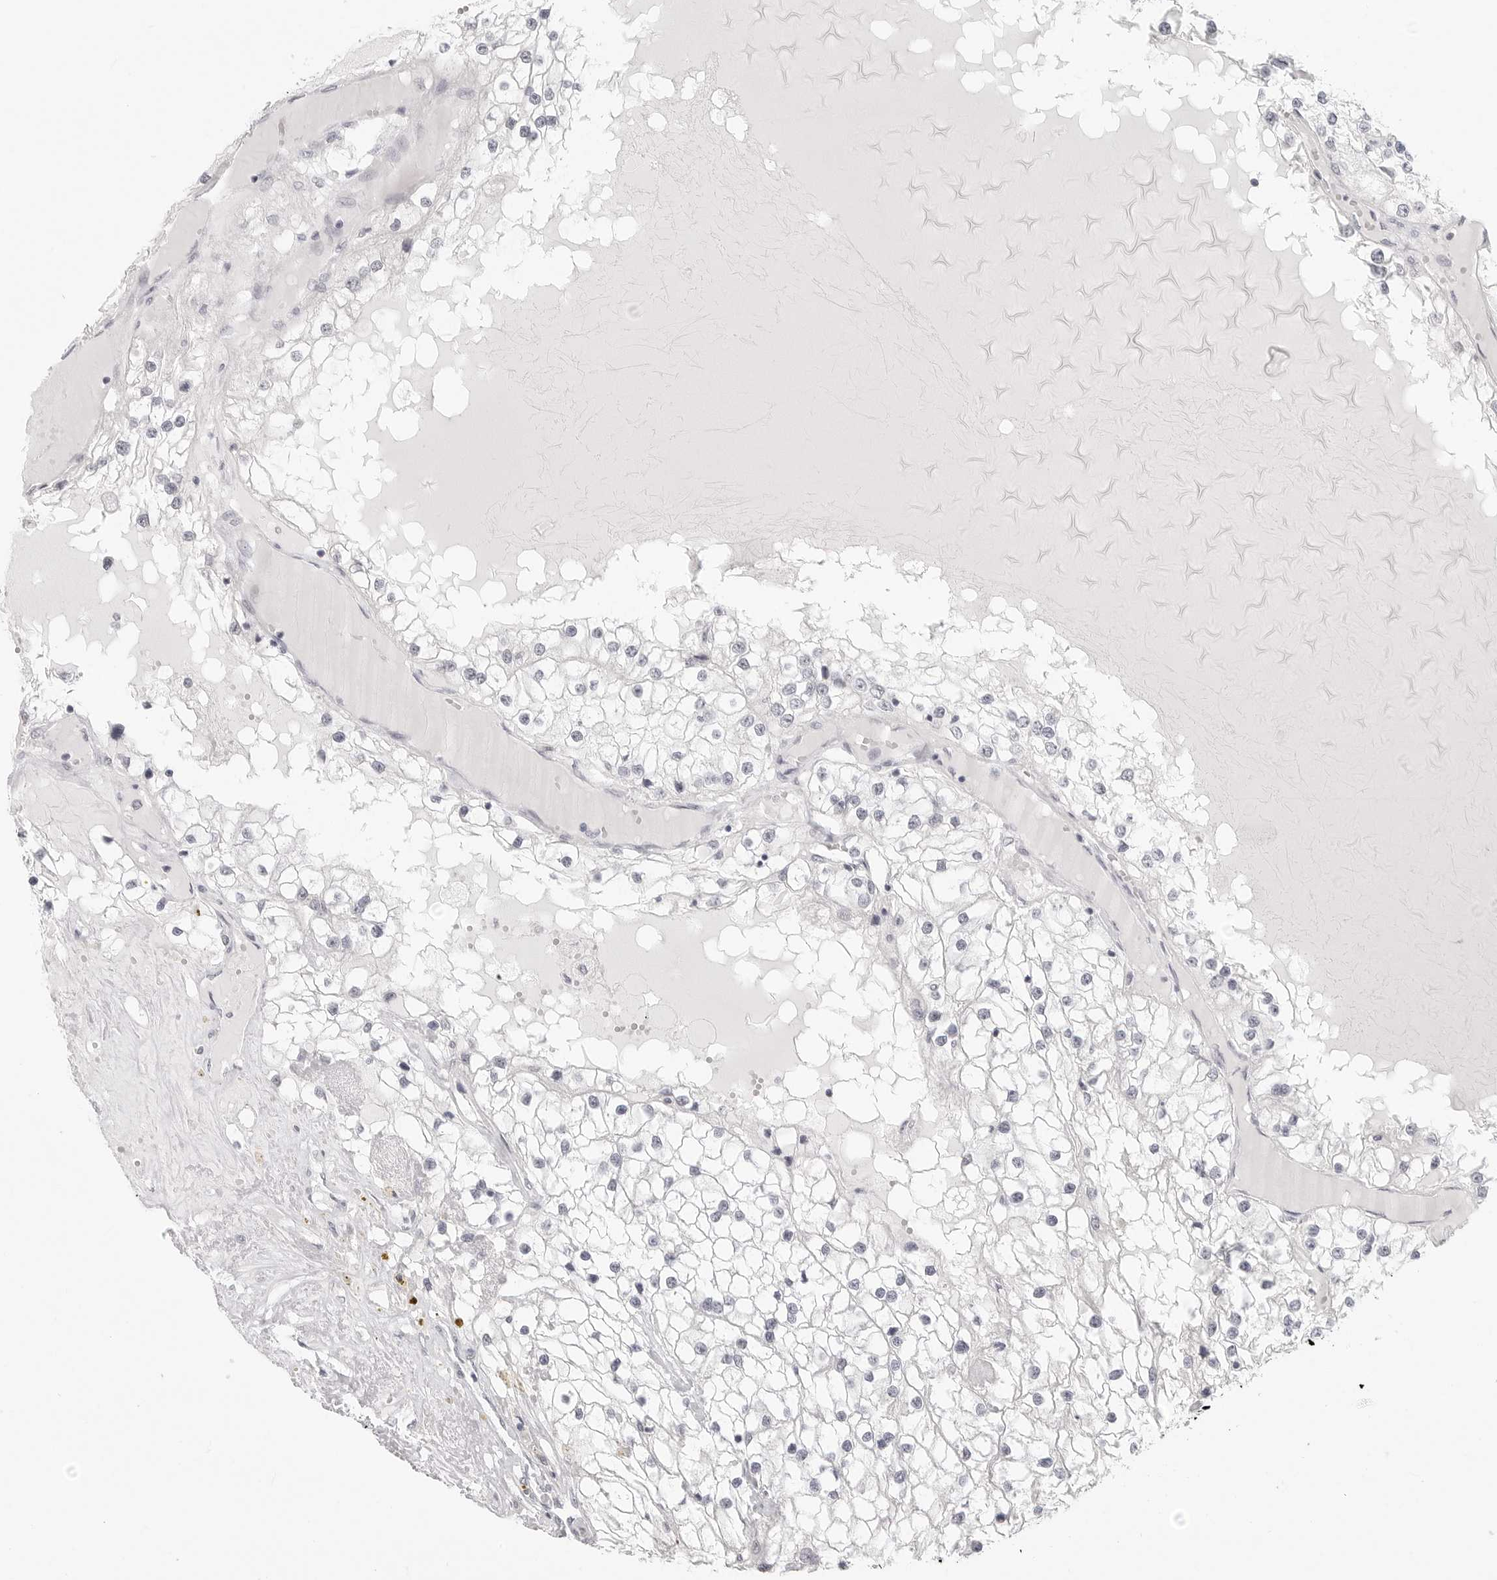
{"staining": {"intensity": "negative", "quantity": "none", "location": "none"}, "tissue": "renal cancer", "cell_type": "Tumor cells", "image_type": "cancer", "snomed": [{"axis": "morphology", "description": "Adenocarcinoma, NOS"}, {"axis": "topography", "description": "Kidney"}], "caption": "Tumor cells show no significant expression in renal cancer. (Brightfield microscopy of DAB immunohistochemistry (IHC) at high magnification).", "gene": "KLK11", "patient": {"sex": "male", "age": 68}}